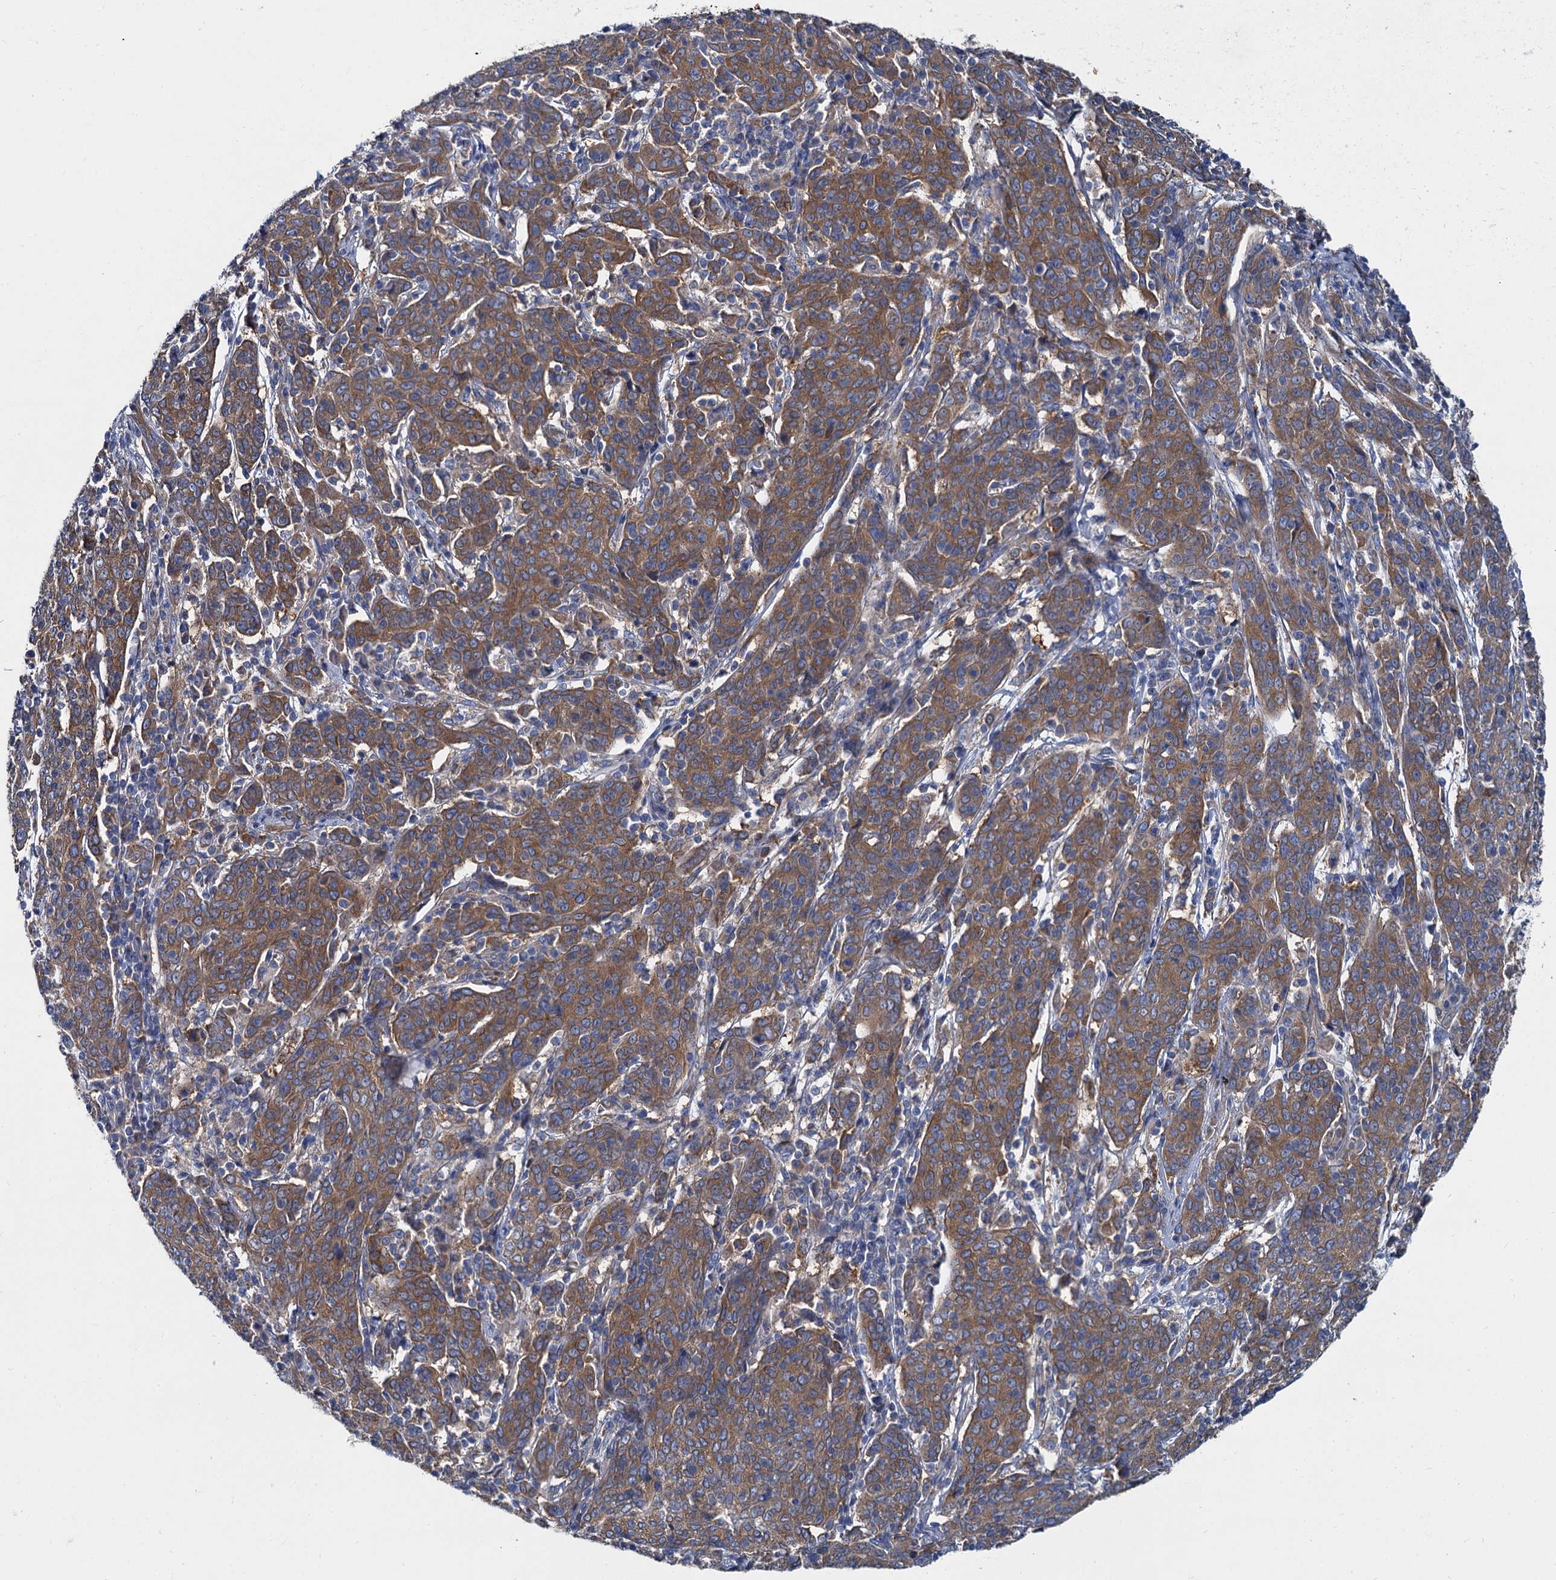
{"staining": {"intensity": "moderate", "quantity": ">75%", "location": "cytoplasmic/membranous"}, "tissue": "cervical cancer", "cell_type": "Tumor cells", "image_type": "cancer", "snomed": [{"axis": "morphology", "description": "Squamous cell carcinoma, NOS"}, {"axis": "topography", "description": "Cervix"}], "caption": "Protein staining by IHC exhibits moderate cytoplasmic/membranous positivity in about >75% of tumor cells in squamous cell carcinoma (cervical).", "gene": "QARS1", "patient": {"sex": "female", "age": 67}}